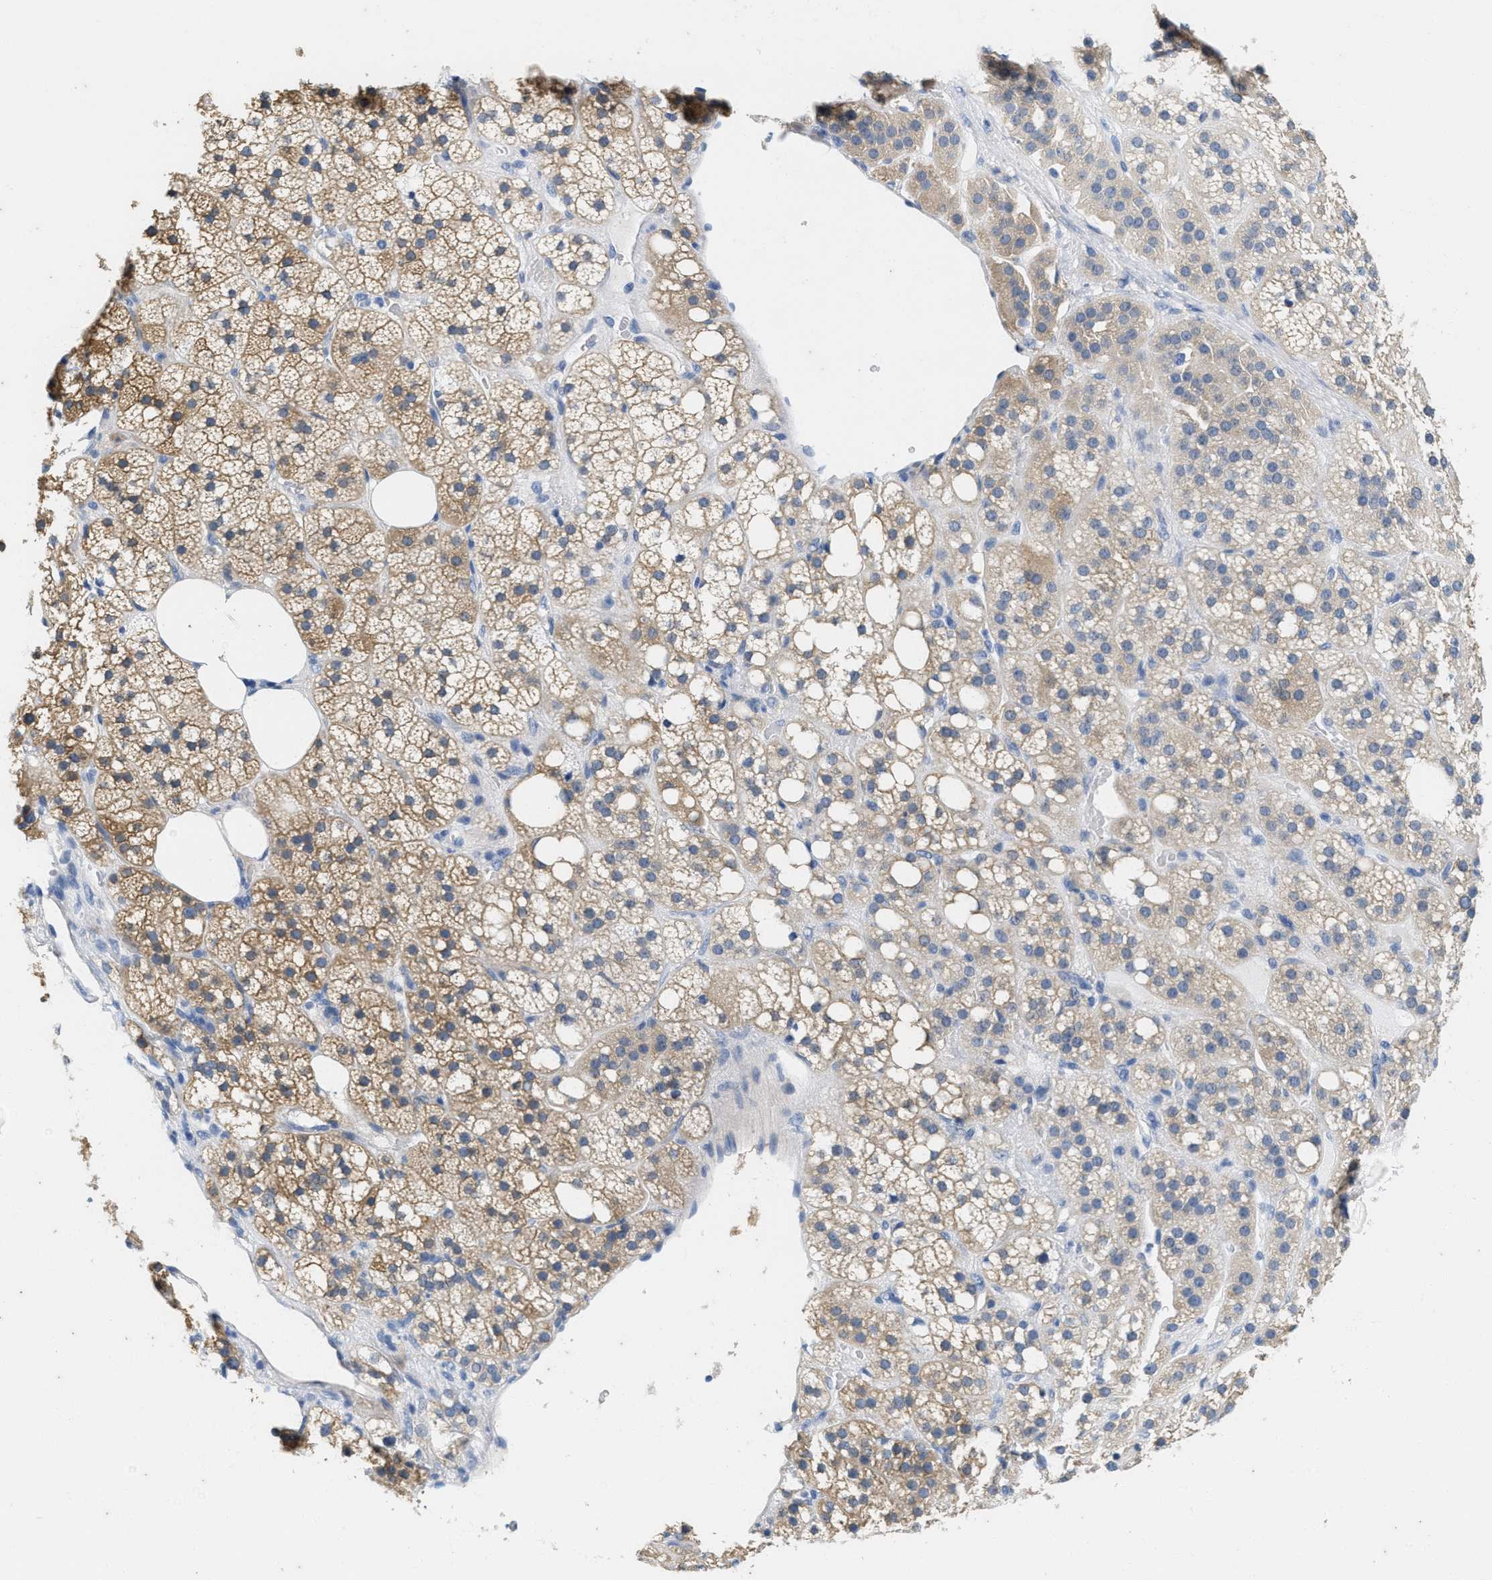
{"staining": {"intensity": "moderate", "quantity": "25%-75%", "location": "cytoplasmic/membranous"}, "tissue": "adrenal gland", "cell_type": "Glandular cells", "image_type": "normal", "snomed": [{"axis": "morphology", "description": "Normal tissue, NOS"}, {"axis": "topography", "description": "Adrenal gland"}], "caption": "The micrograph shows staining of unremarkable adrenal gland, revealing moderate cytoplasmic/membranous protein expression (brown color) within glandular cells.", "gene": "ABCB11", "patient": {"sex": "female", "age": 59}}